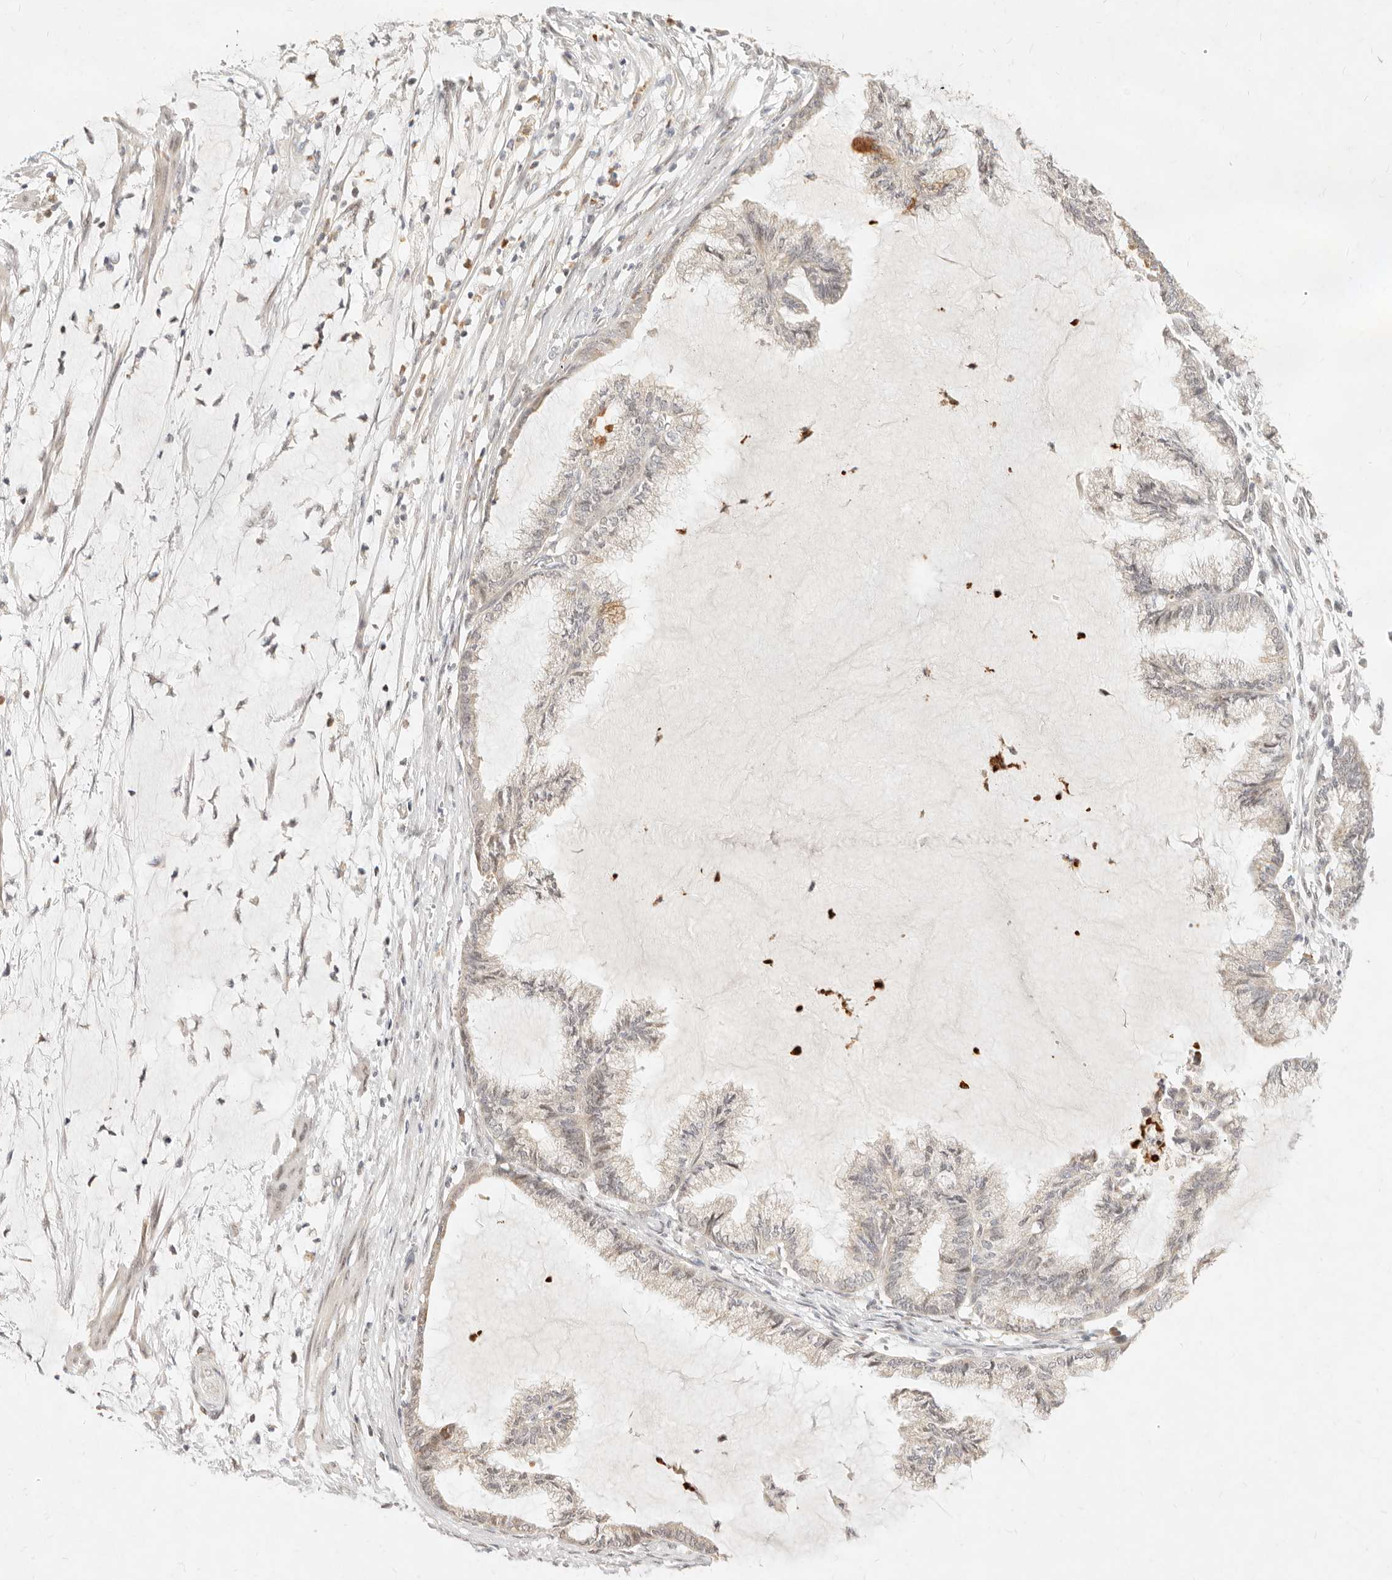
{"staining": {"intensity": "negative", "quantity": "none", "location": "none"}, "tissue": "endometrial cancer", "cell_type": "Tumor cells", "image_type": "cancer", "snomed": [{"axis": "morphology", "description": "Adenocarcinoma, NOS"}, {"axis": "topography", "description": "Endometrium"}], "caption": "An IHC photomicrograph of endometrial cancer is shown. There is no staining in tumor cells of endometrial cancer.", "gene": "ASCL3", "patient": {"sex": "female", "age": 86}}